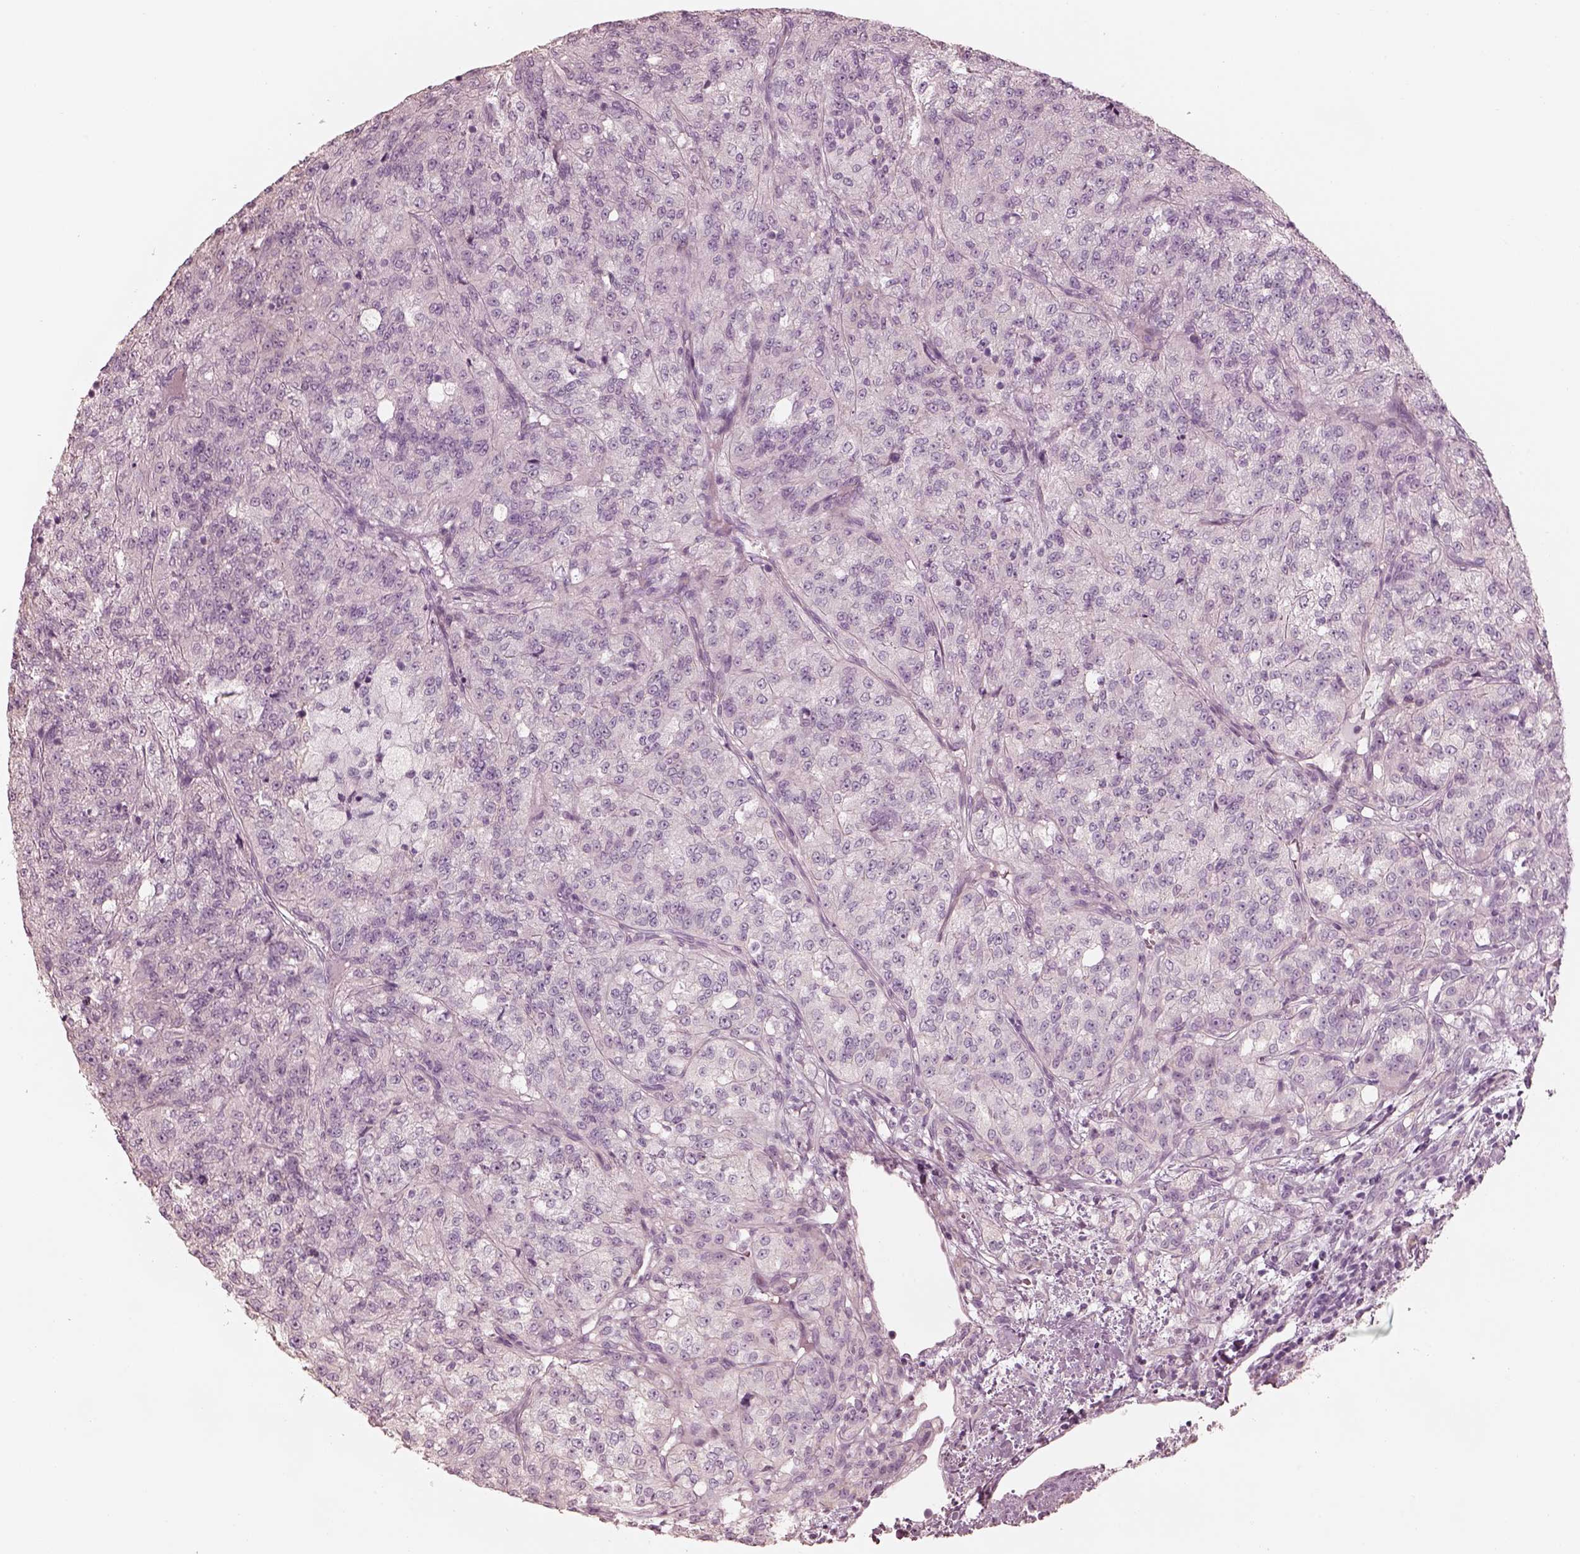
{"staining": {"intensity": "negative", "quantity": "none", "location": "none"}, "tissue": "renal cancer", "cell_type": "Tumor cells", "image_type": "cancer", "snomed": [{"axis": "morphology", "description": "Adenocarcinoma, NOS"}, {"axis": "topography", "description": "Kidney"}], "caption": "Immunohistochemistry (IHC) of human renal cancer (adenocarcinoma) shows no staining in tumor cells.", "gene": "ZP4", "patient": {"sex": "female", "age": 63}}